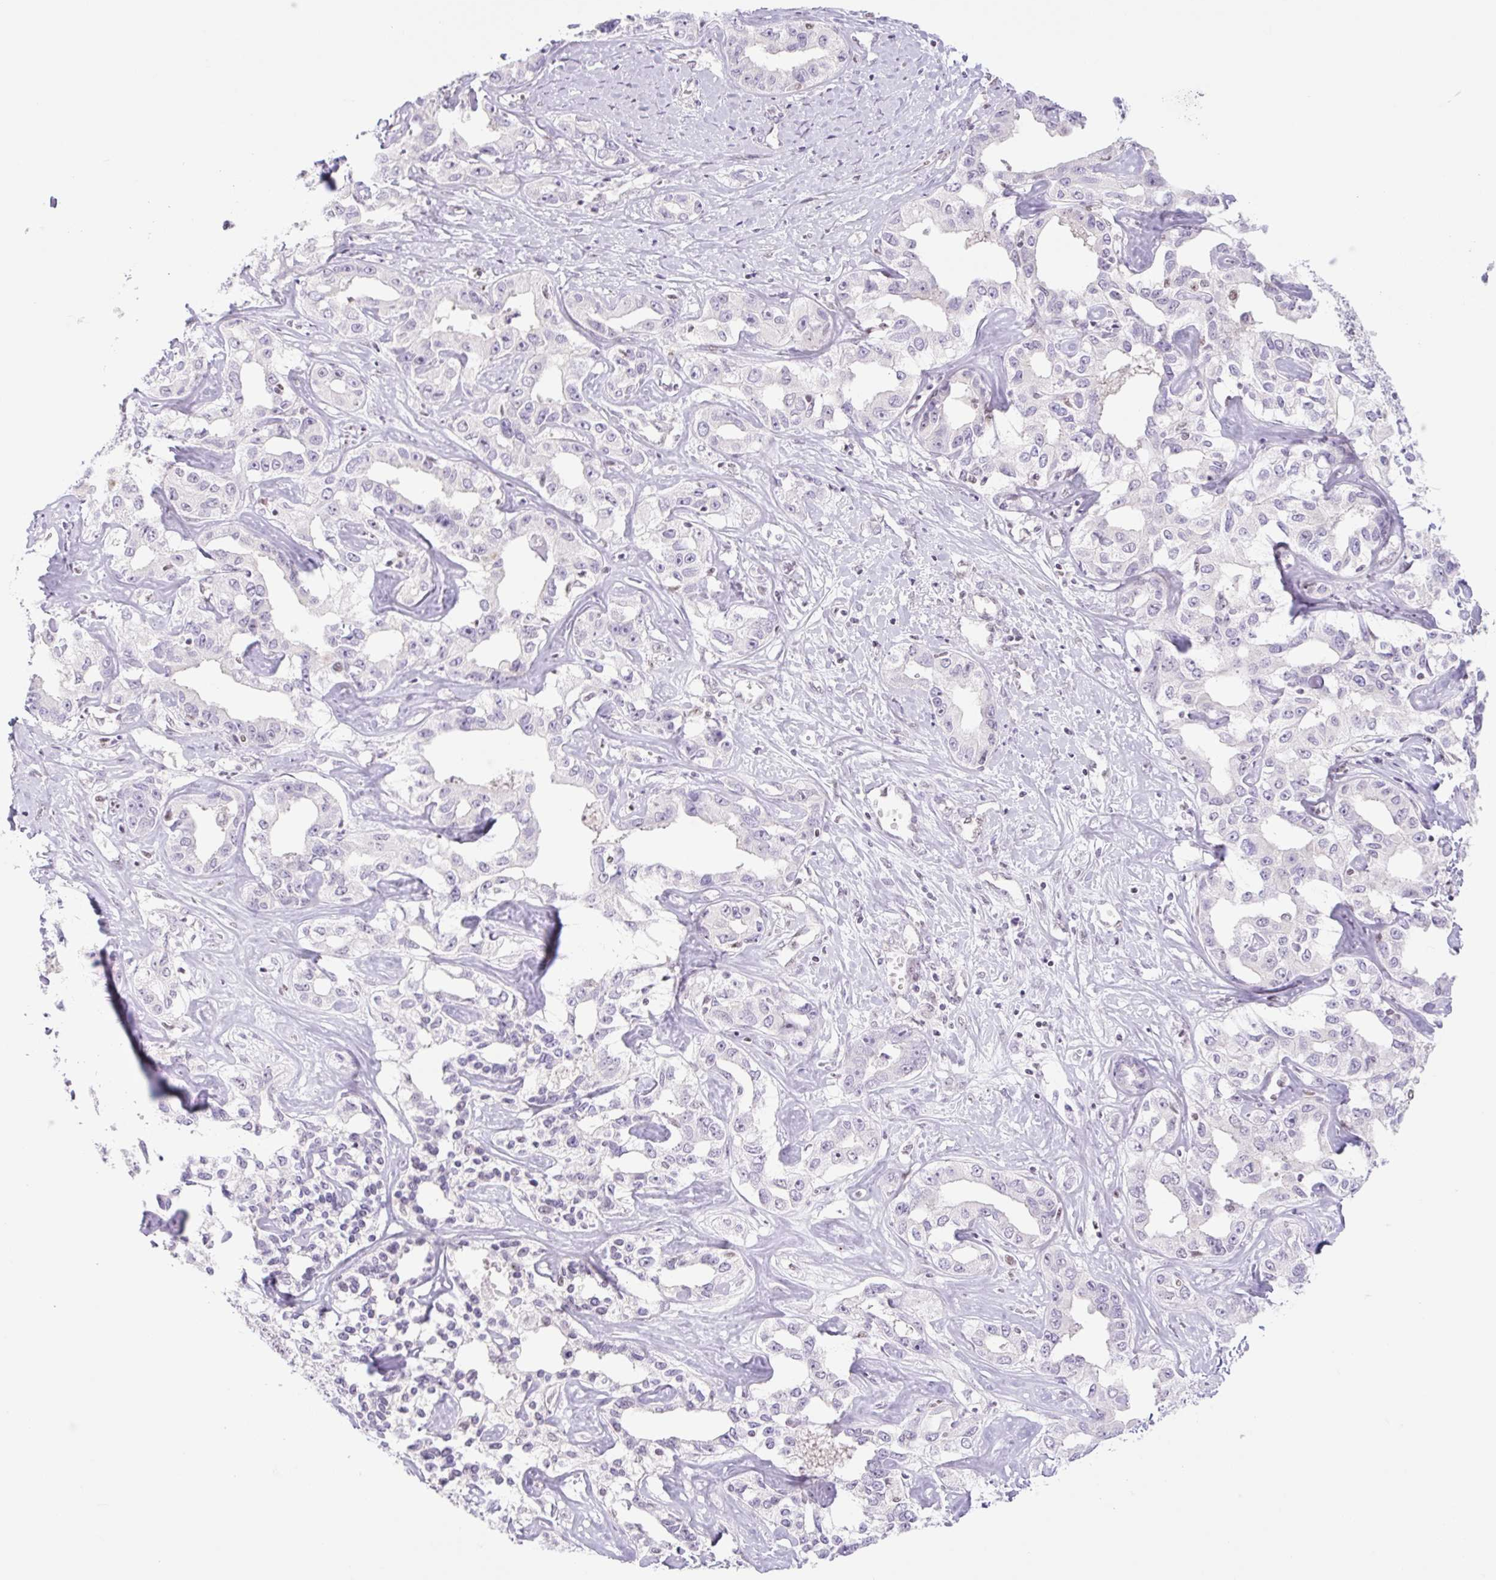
{"staining": {"intensity": "negative", "quantity": "none", "location": "none"}, "tissue": "liver cancer", "cell_type": "Tumor cells", "image_type": "cancer", "snomed": [{"axis": "morphology", "description": "Cholangiocarcinoma"}, {"axis": "topography", "description": "Liver"}], "caption": "The immunohistochemistry (IHC) photomicrograph has no significant expression in tumor cells of liver cholangiocarcinoma tissue.", "gene": "TLE3", "patient": {"sex": "male", "age": 59}}